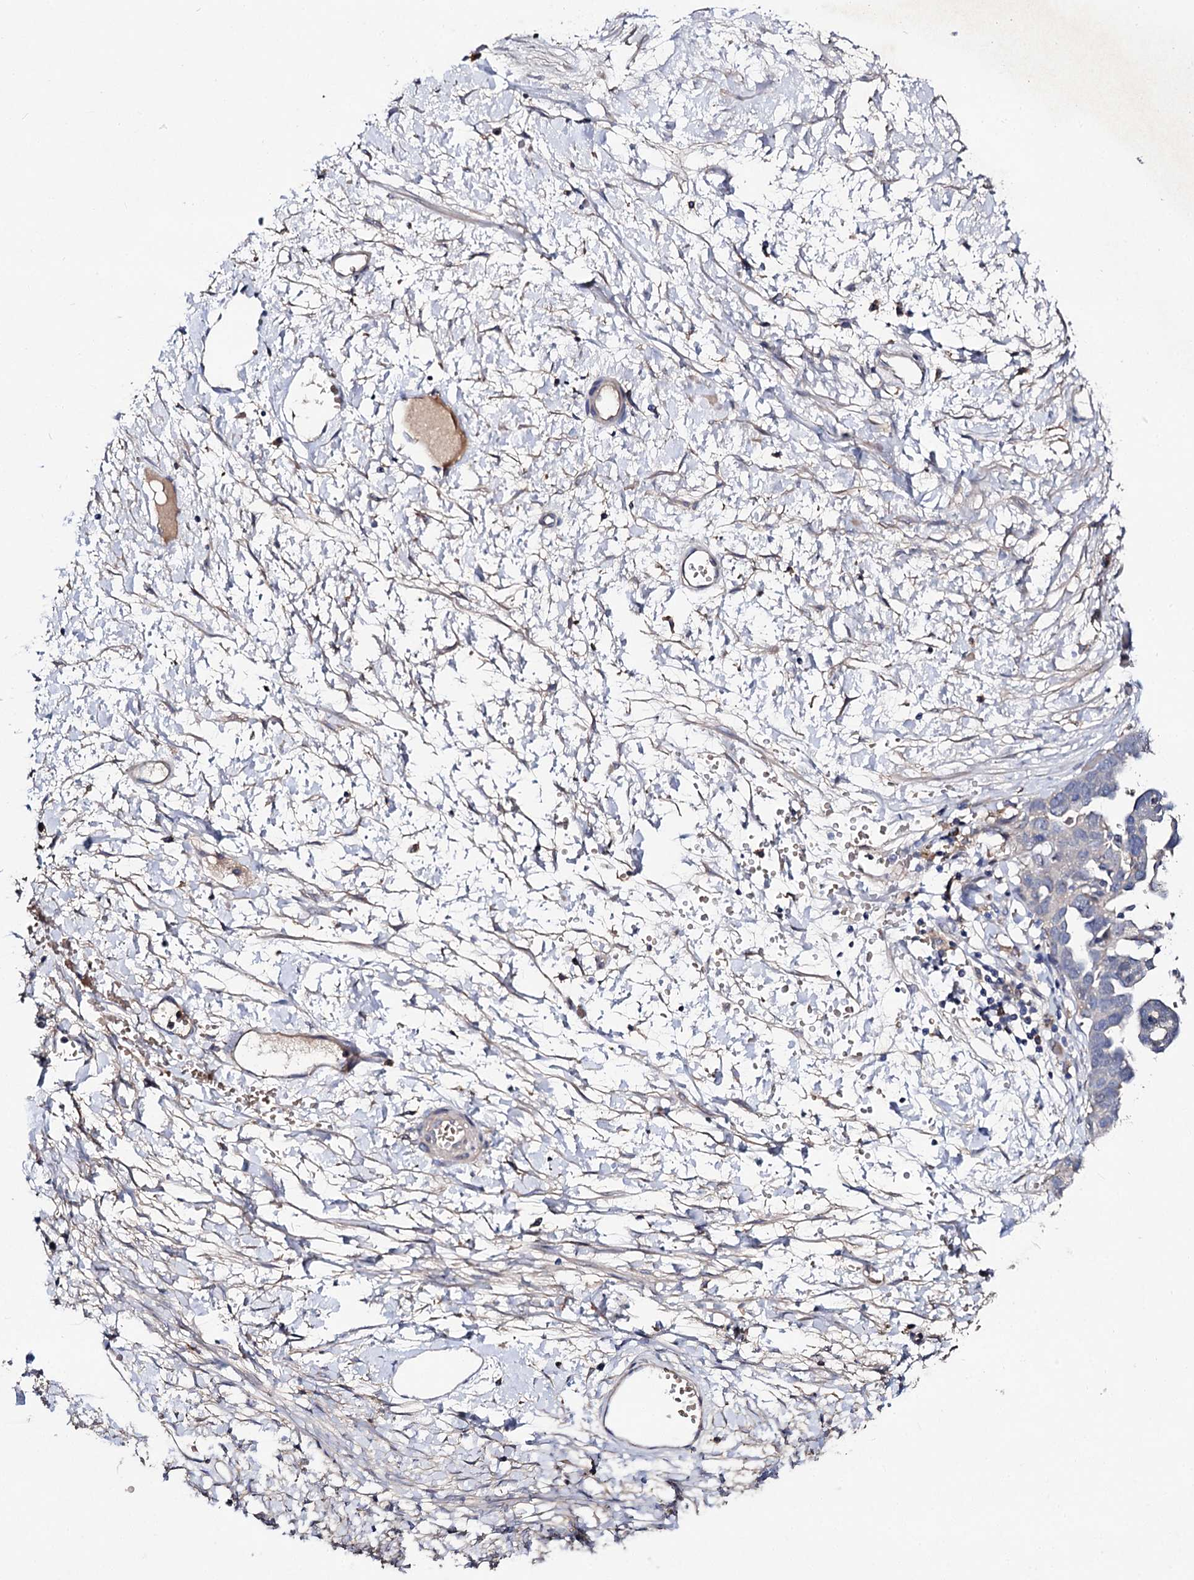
{"staining": {"intensity": "negative", "quantity": "none", "location": "none"}, "tissue": "ovarian cancer", "cell_type": "Tumor cells", "image_type": "cancer", "snomed": [{"axis": "morphology", "description": "Cystadenocarcinoma, serous, NOS"}, {"axis": "topography", "description": "Ovary"}], "caption": "This is an IHC histopathology image of ovarian cancer (serous cystadenocarcinoma). There is no staining in tumor cells.", "gene": "HVCN1", "patient": {"sex": "female", "age": 54}}